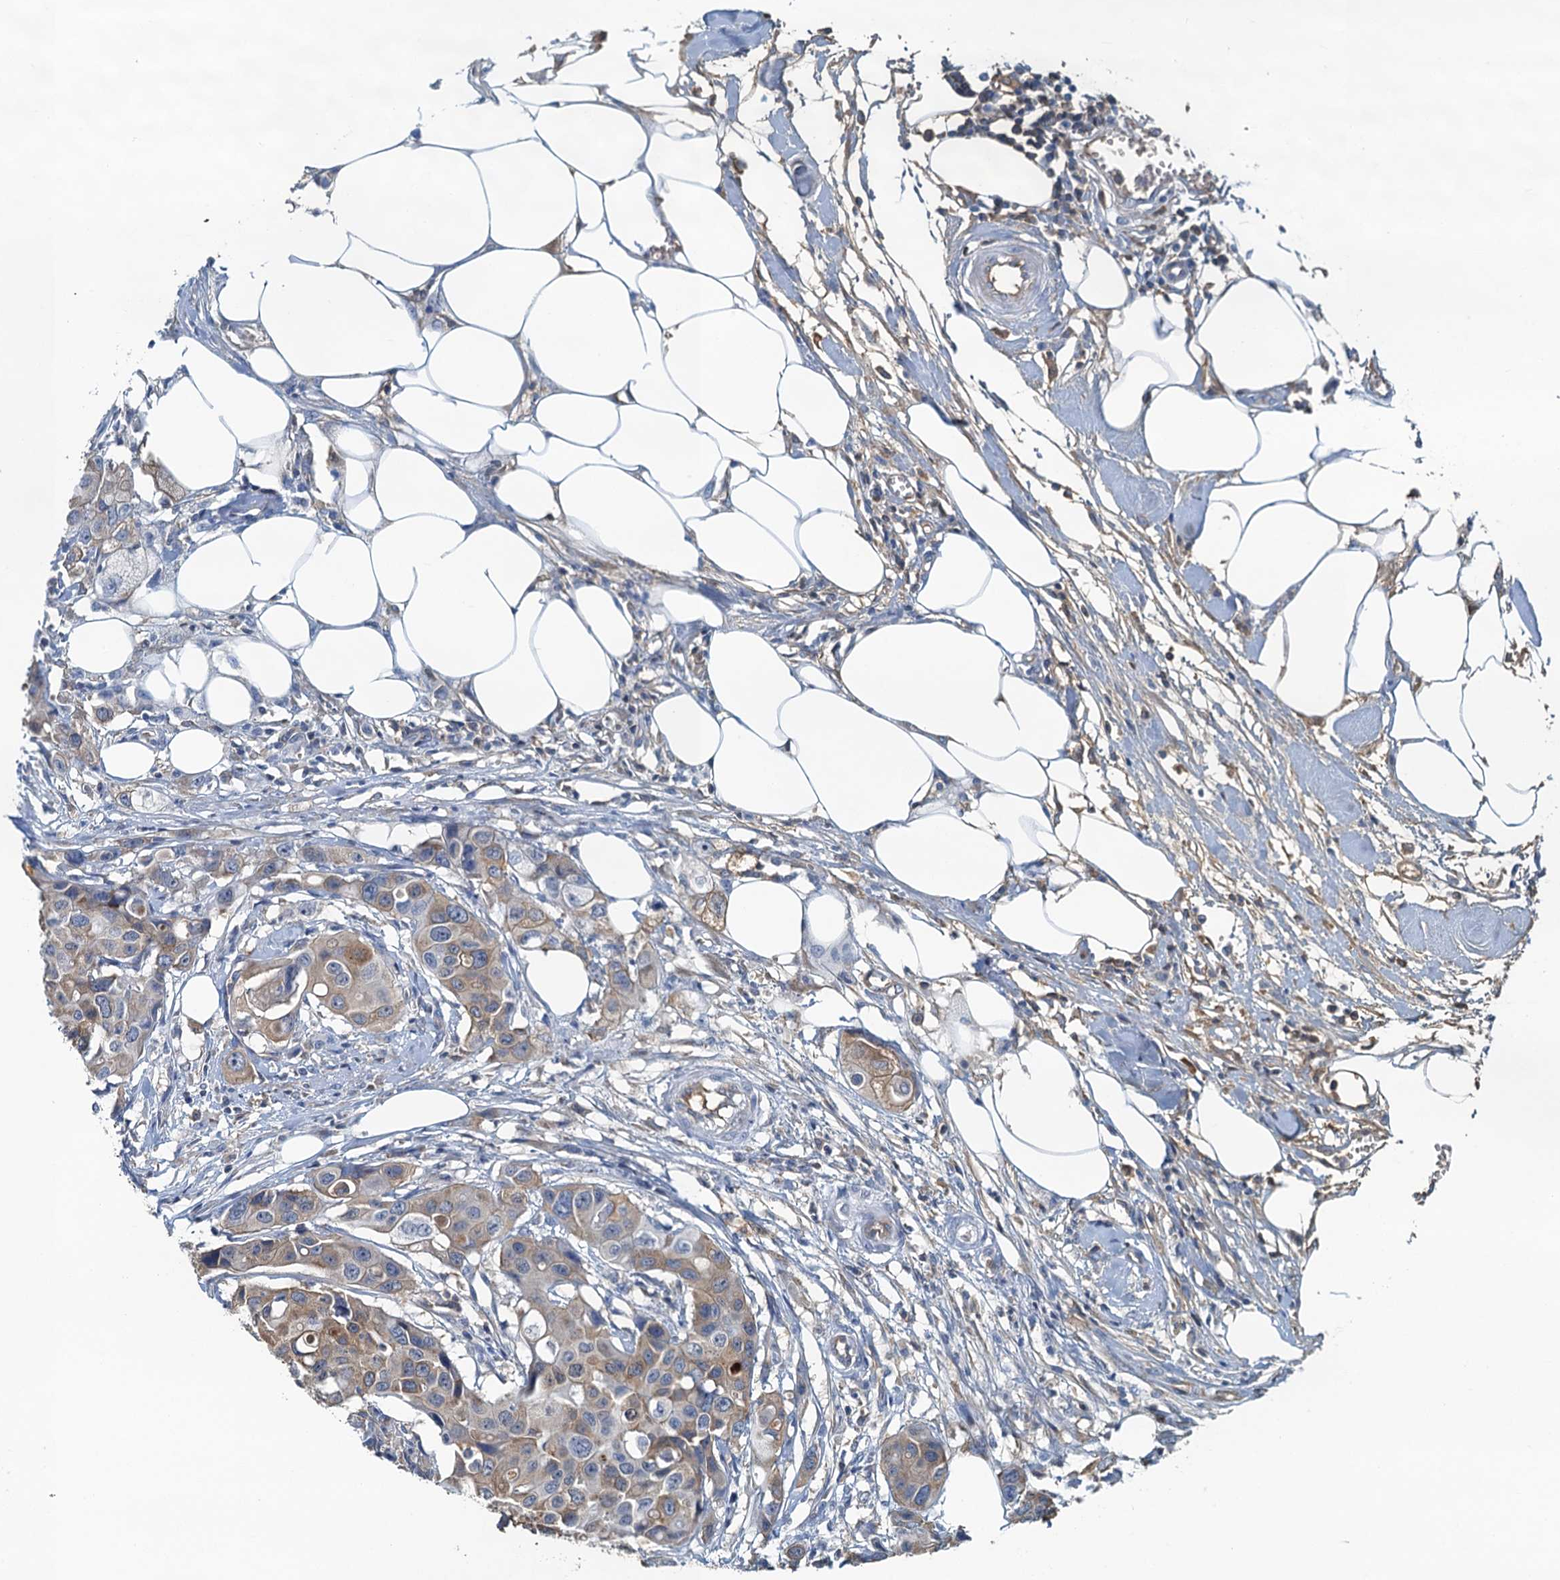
{"staining": {"intensity": "weak", "quantity": ">75%", "location": "cytoplasmic/membranous"}, "tissue": "colorectal cancer", "cell_type": "Tumor cells", "image_type": "cancer", "snomed": [{"axis": "morphology", "description": "Adenocarcinoma, NOS"}, {"axis": "topography", "description": "Colon"}], "caption": "Immunohistochemical staining of colorectal adenocarcinoma exhibits low levels of weak cytoplasmic/membranous protein positivity in approximately >75% of tumor cells.", "gene": "LSM14B", "patient": {"sex": "male", "age": 77}}